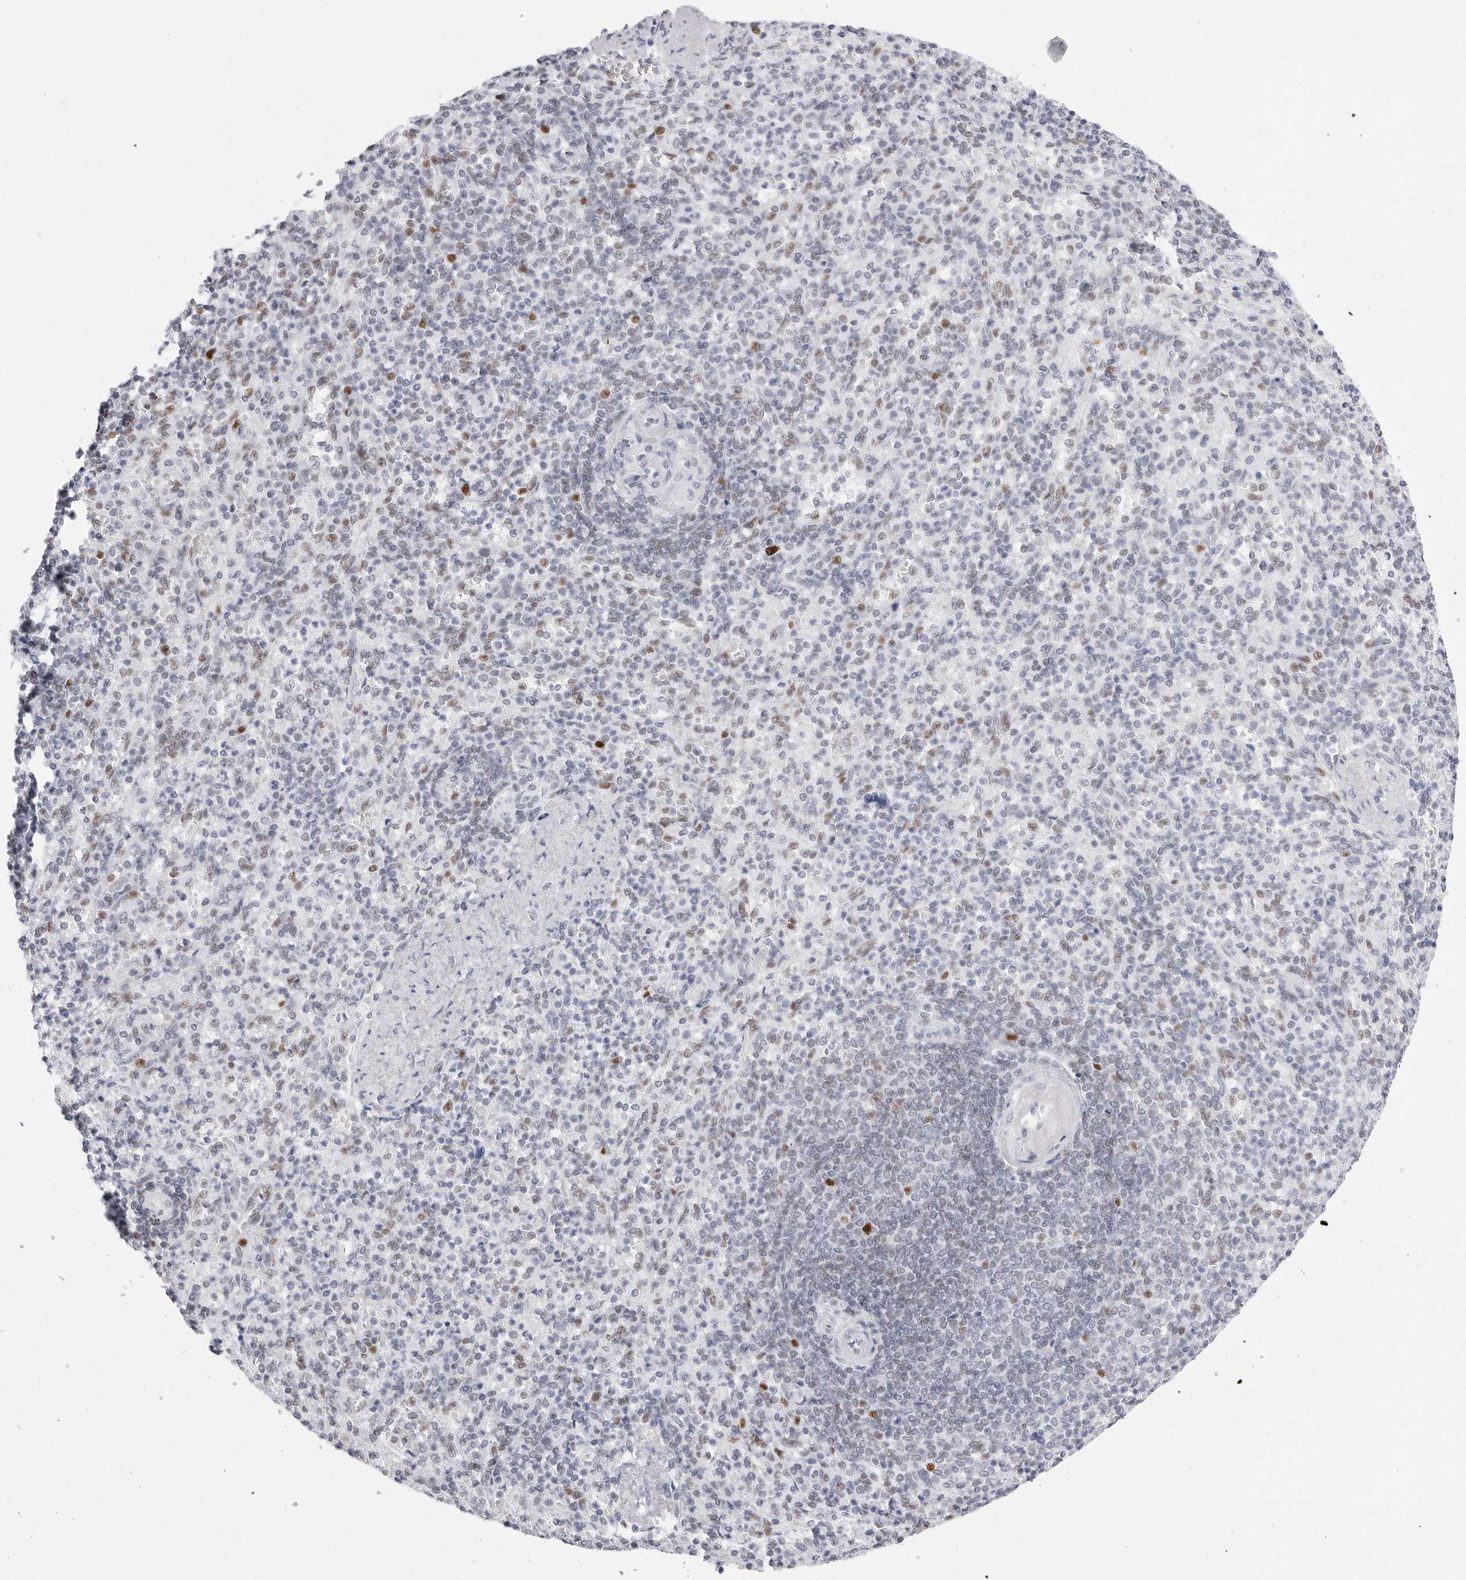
{"staining": {"intensity": "moderate", "quantity": "<25%", "location": "nuclear"}, "tissue": "spleen", "cell_type": "Cells in red pulp", "image_type": "normal", "snomed": [{"axis": "morphology", "description": "Normal tissue, NOS"}, {"axis": "topography", "description": "Spleen"}], "caption": "Immunohistochemical staining of unremarkable human spleen shows low levels of moderate nuclear expression in approximately <25% of cells in red pulp.", "gene": "NASP", "patient": {"sex": "female", "age": 74}}